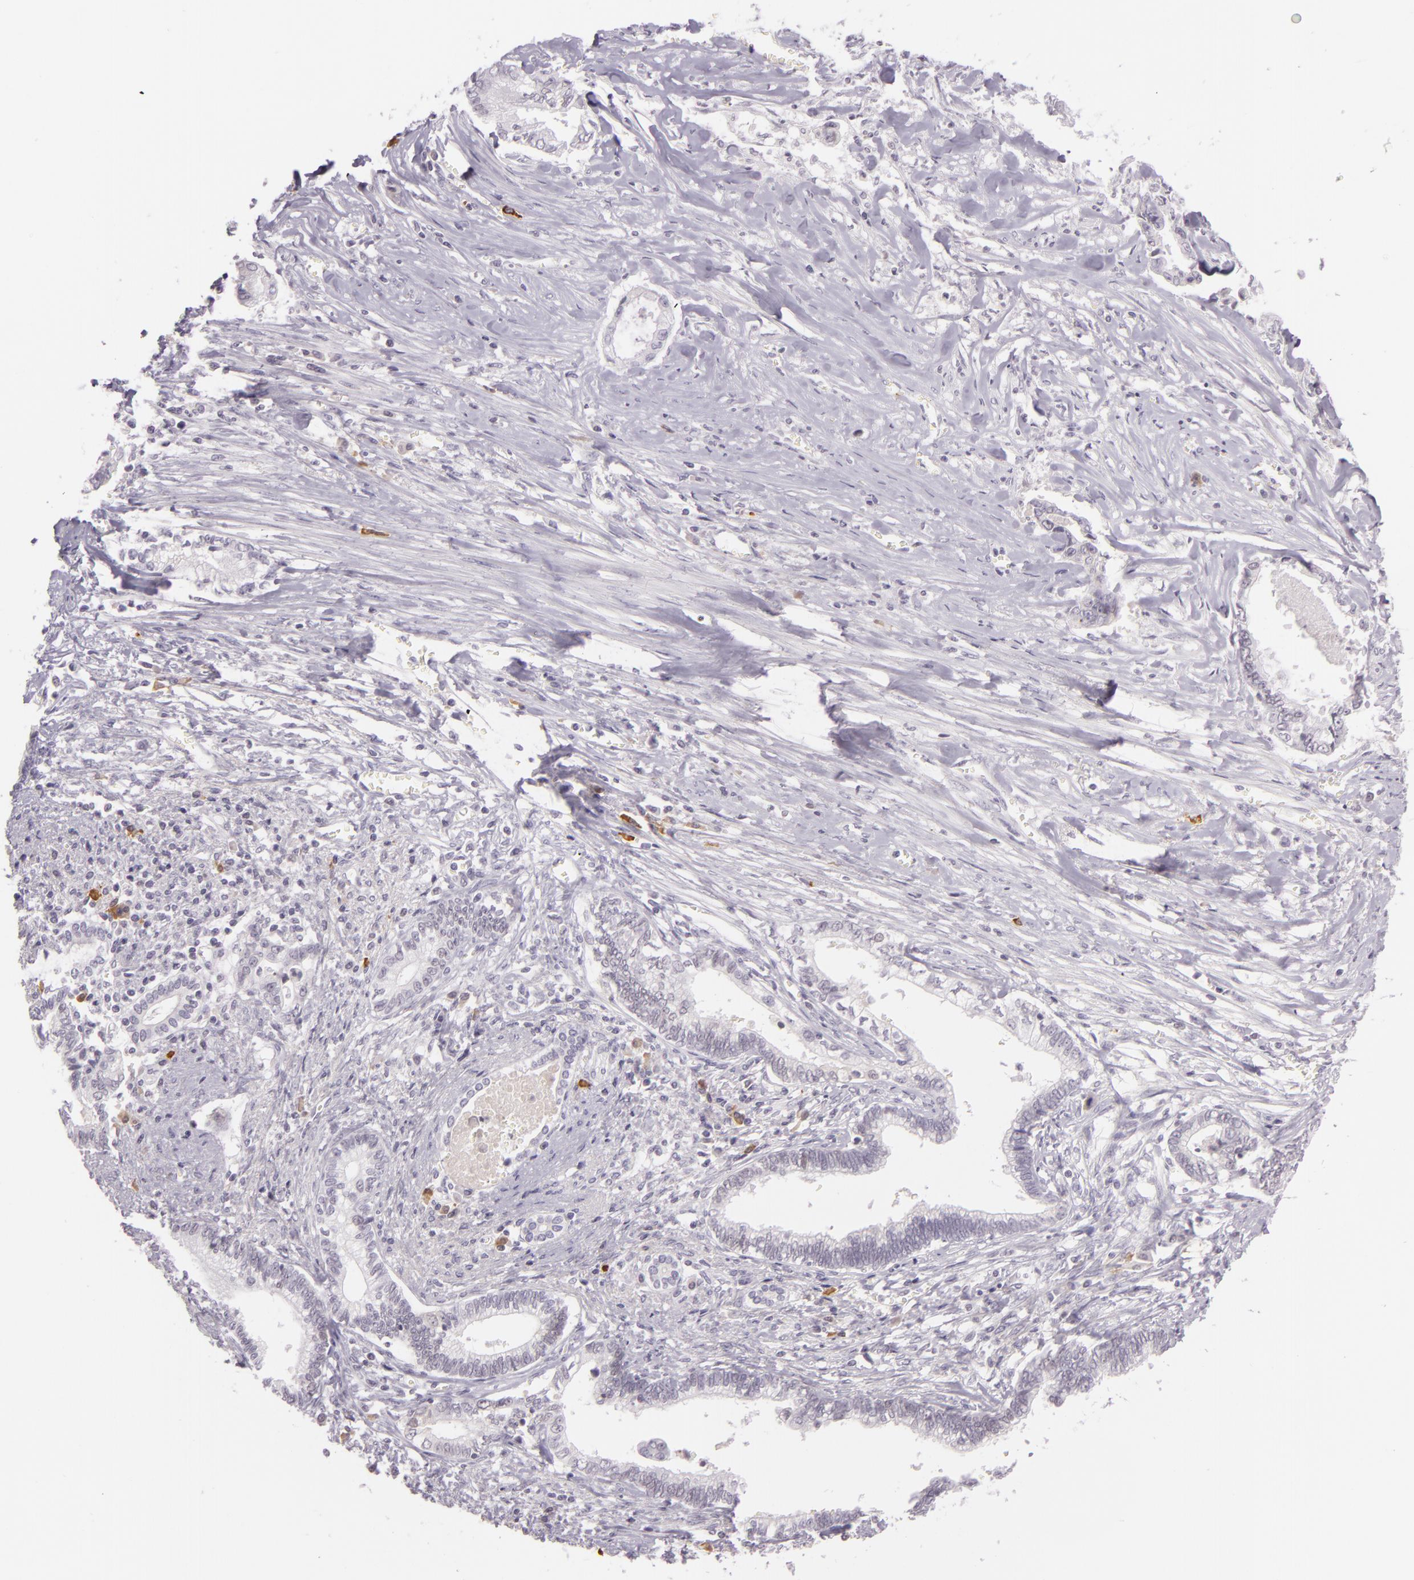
{"staining": {"intensity": "negative", "quantity": "none", "location": "none"}, "tissue": "liver cancer", "cell_type": "Tumor cells", "image_type": "cancer", "snomed": [{"axis": "morphology", "description": "Cholangiocarcinoma"}, {"axis": "topography", "description": "Liver"}], "caption": "A histopathology image of human cholangiocarcinoma (liver) is negative for staining in tumor cells.", "gene": "CHEK2", "patient": {"sex": "male", "age": 57}}